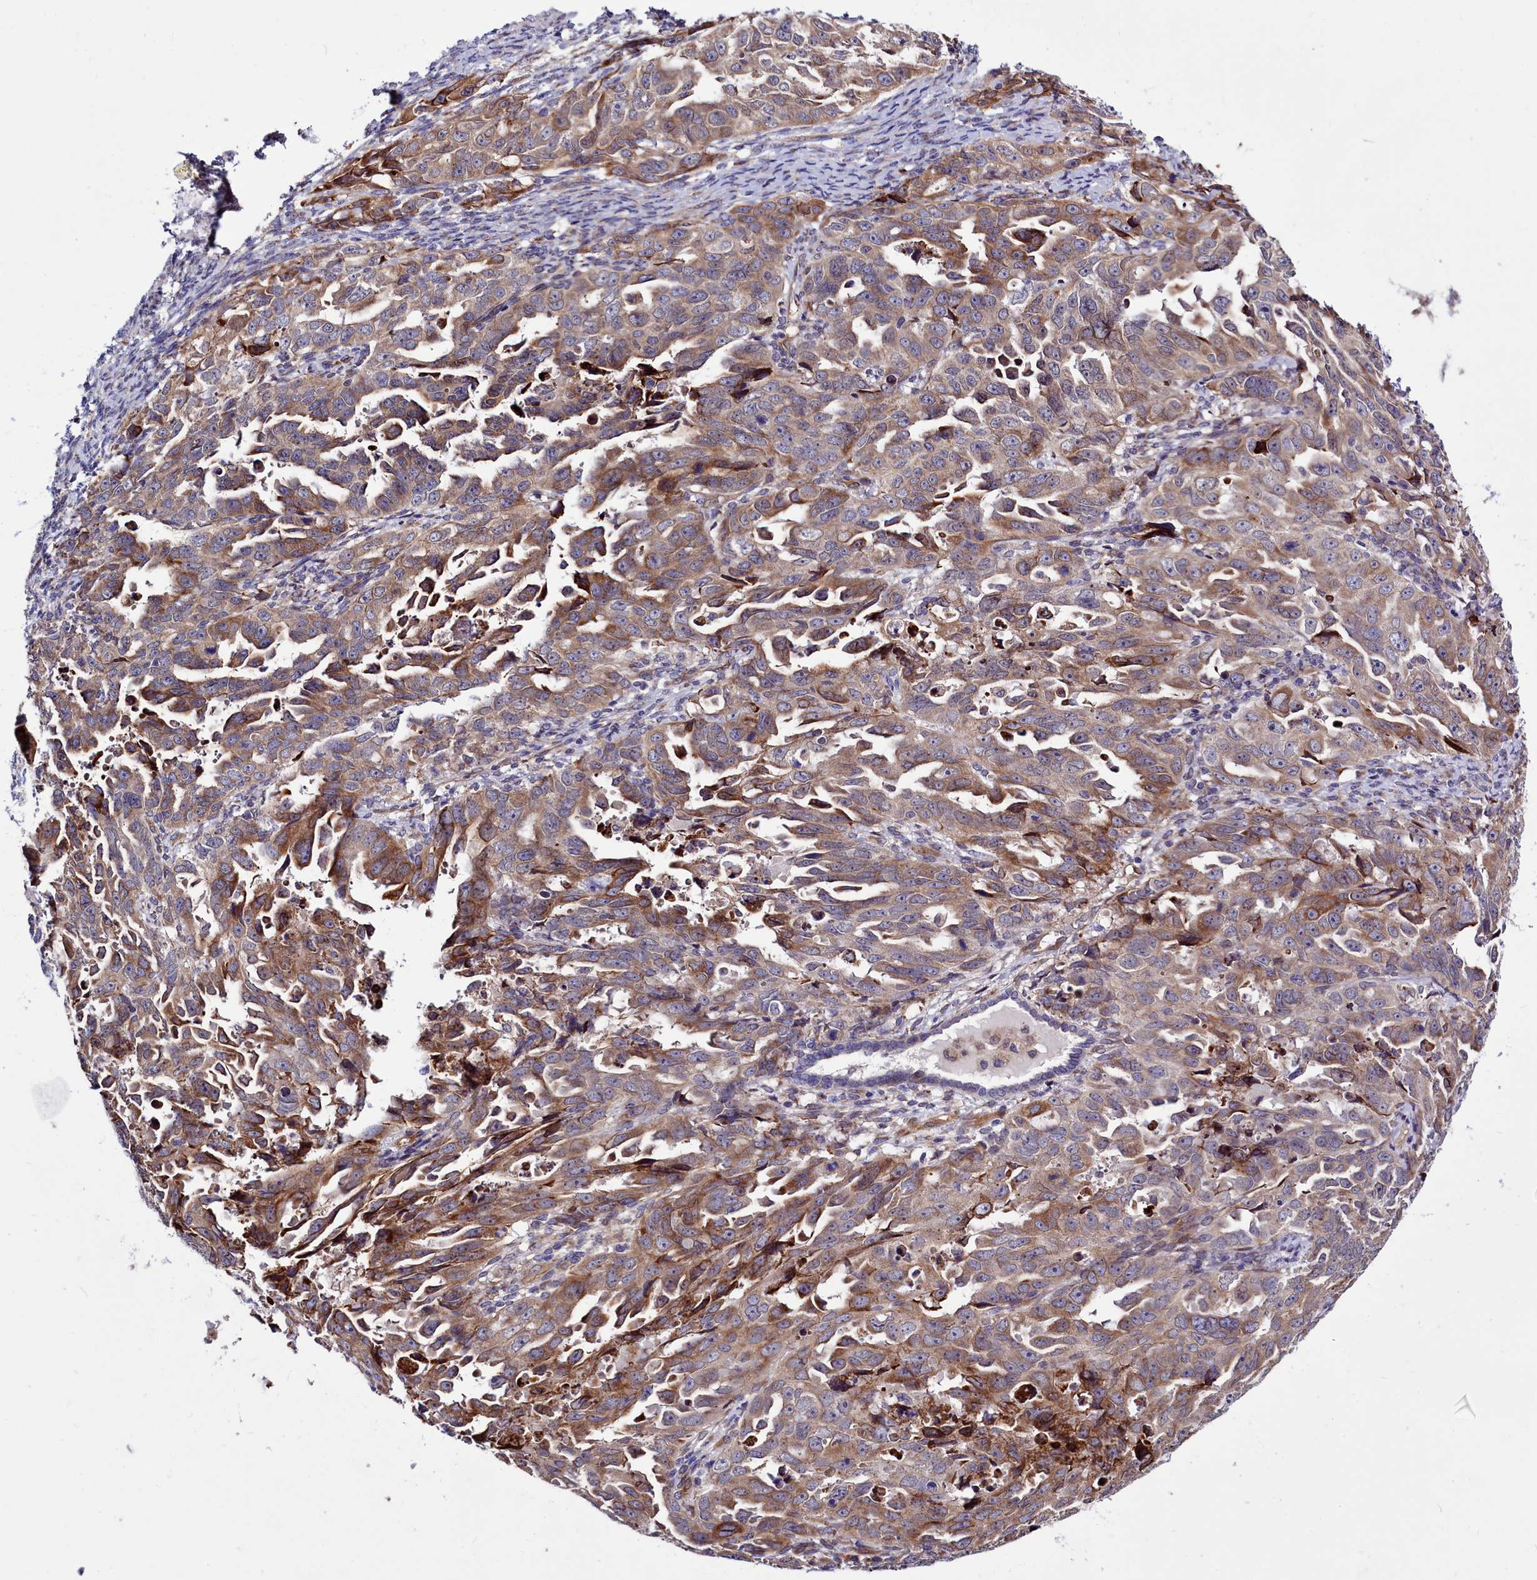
{"staining": {"intensity": "moderate", "quantity": ">75%", "location": "cytoplasmic/membranous"}, "tissue": "endometrial cancer", "cell_type": "Tumor cells", "image_type": "cancer", "snomed": [{"axis": "morphology", "description": "Adenocarcinoma, NOS"}, {"axis": "topography", "description": "Endometrium"}], "caption": "Protein positivity by IHC shows moderate cytoplasmic/membranous staining in approximately >75% of tumor cells in adenocarcinoma (endometrial).", "gene": "RAPGEF4", "patient": {"sex": "female", "age": 65}}